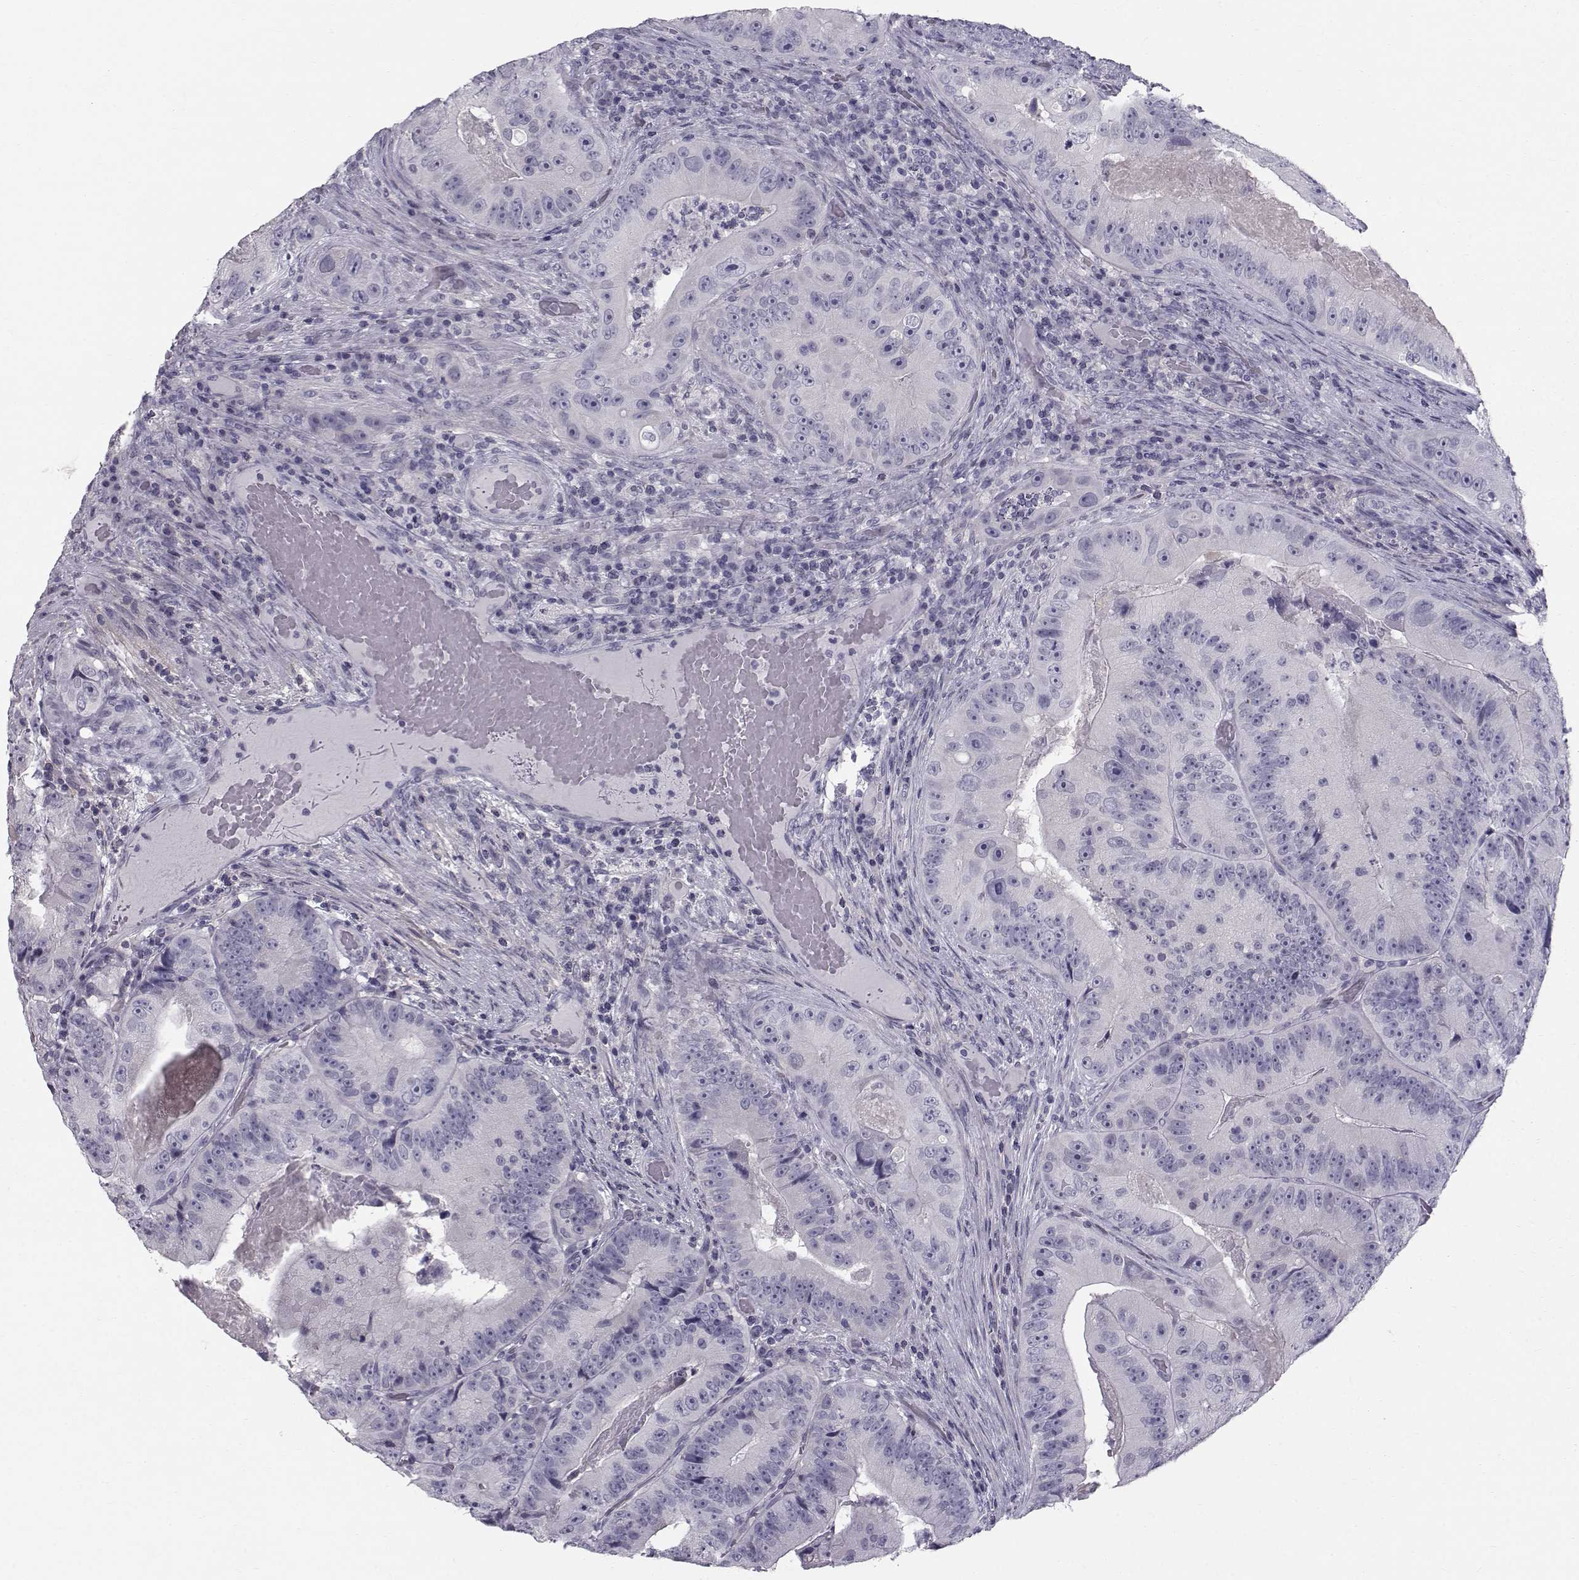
{"staining": {"intensity": "negative", "quantity": "none", "location": "none"}, "tissue": "colorectal cancer", "cell_type": "Tumor cells", "image_type": "cancer", "snomed": [{"axis": "morphology", "description": "Adenocarcinoma, NOS"}, {"axis": "topography", "description": "Colon"}], "caption": "Colorectal adenocarcinoma was stained to show a protein in brown. There is no significant positivity in tumor cells.", "gene": "SPDYE4", "patient": {"sex": "female", "age": 86}}